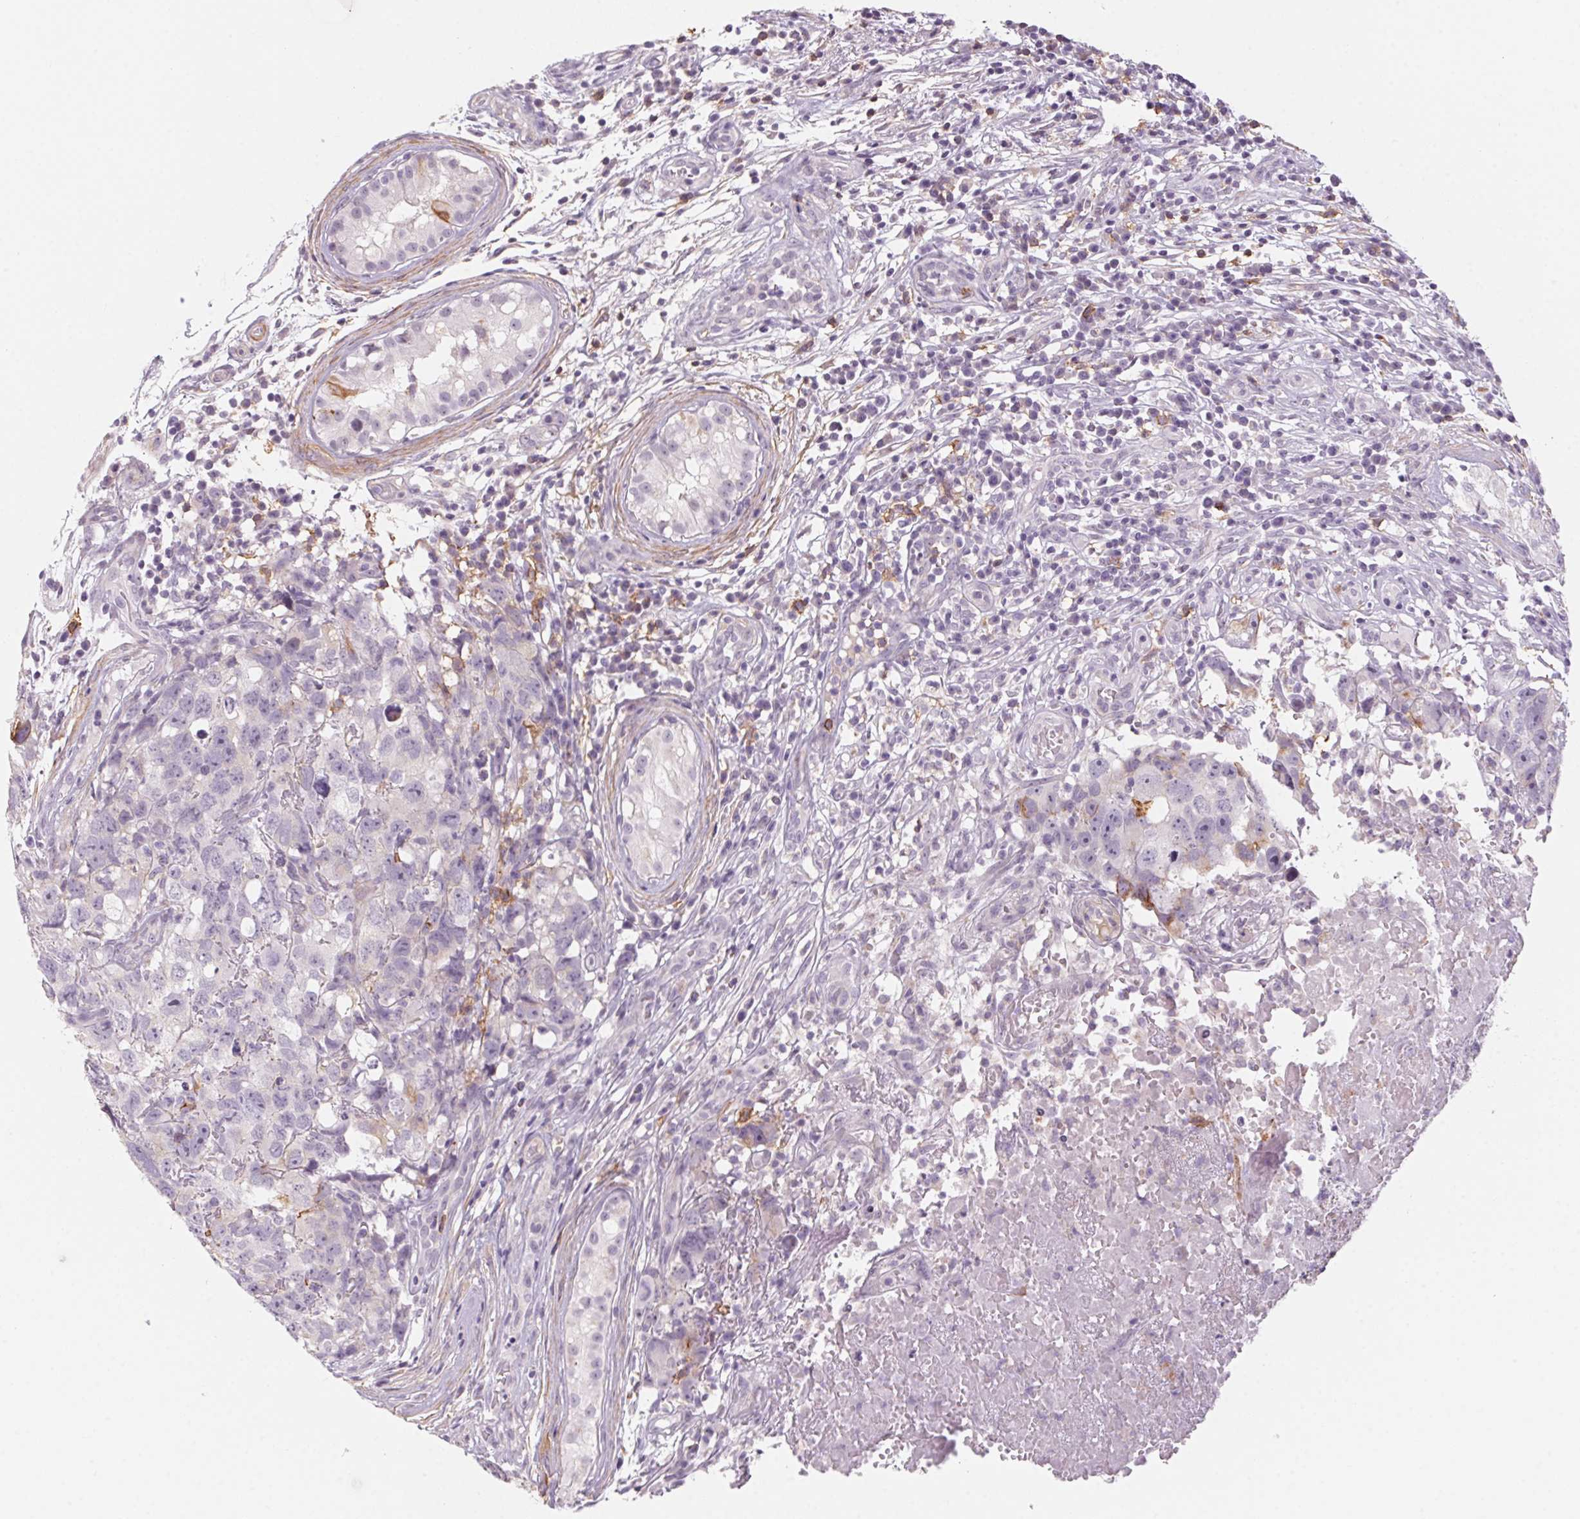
{"staining": {"intensity": "negative", "quantity": "none", "location": "none"}, "tissue": "testis cancer", "cell_type": "Tumor cells", "image_type": "cancer", "snomed": [{"axis": "morphology", "description": "Carcinoma, Embryonal, NOS"}, {"axis": "topography", "description": "Testis"}], "caption": "Human testis cancer (embryonal carcinoma) stained for a protein using IHC displays no positivity in tumor cells.", "gene": "PRPH", "patient": {"sex": "male", "age": 22}}